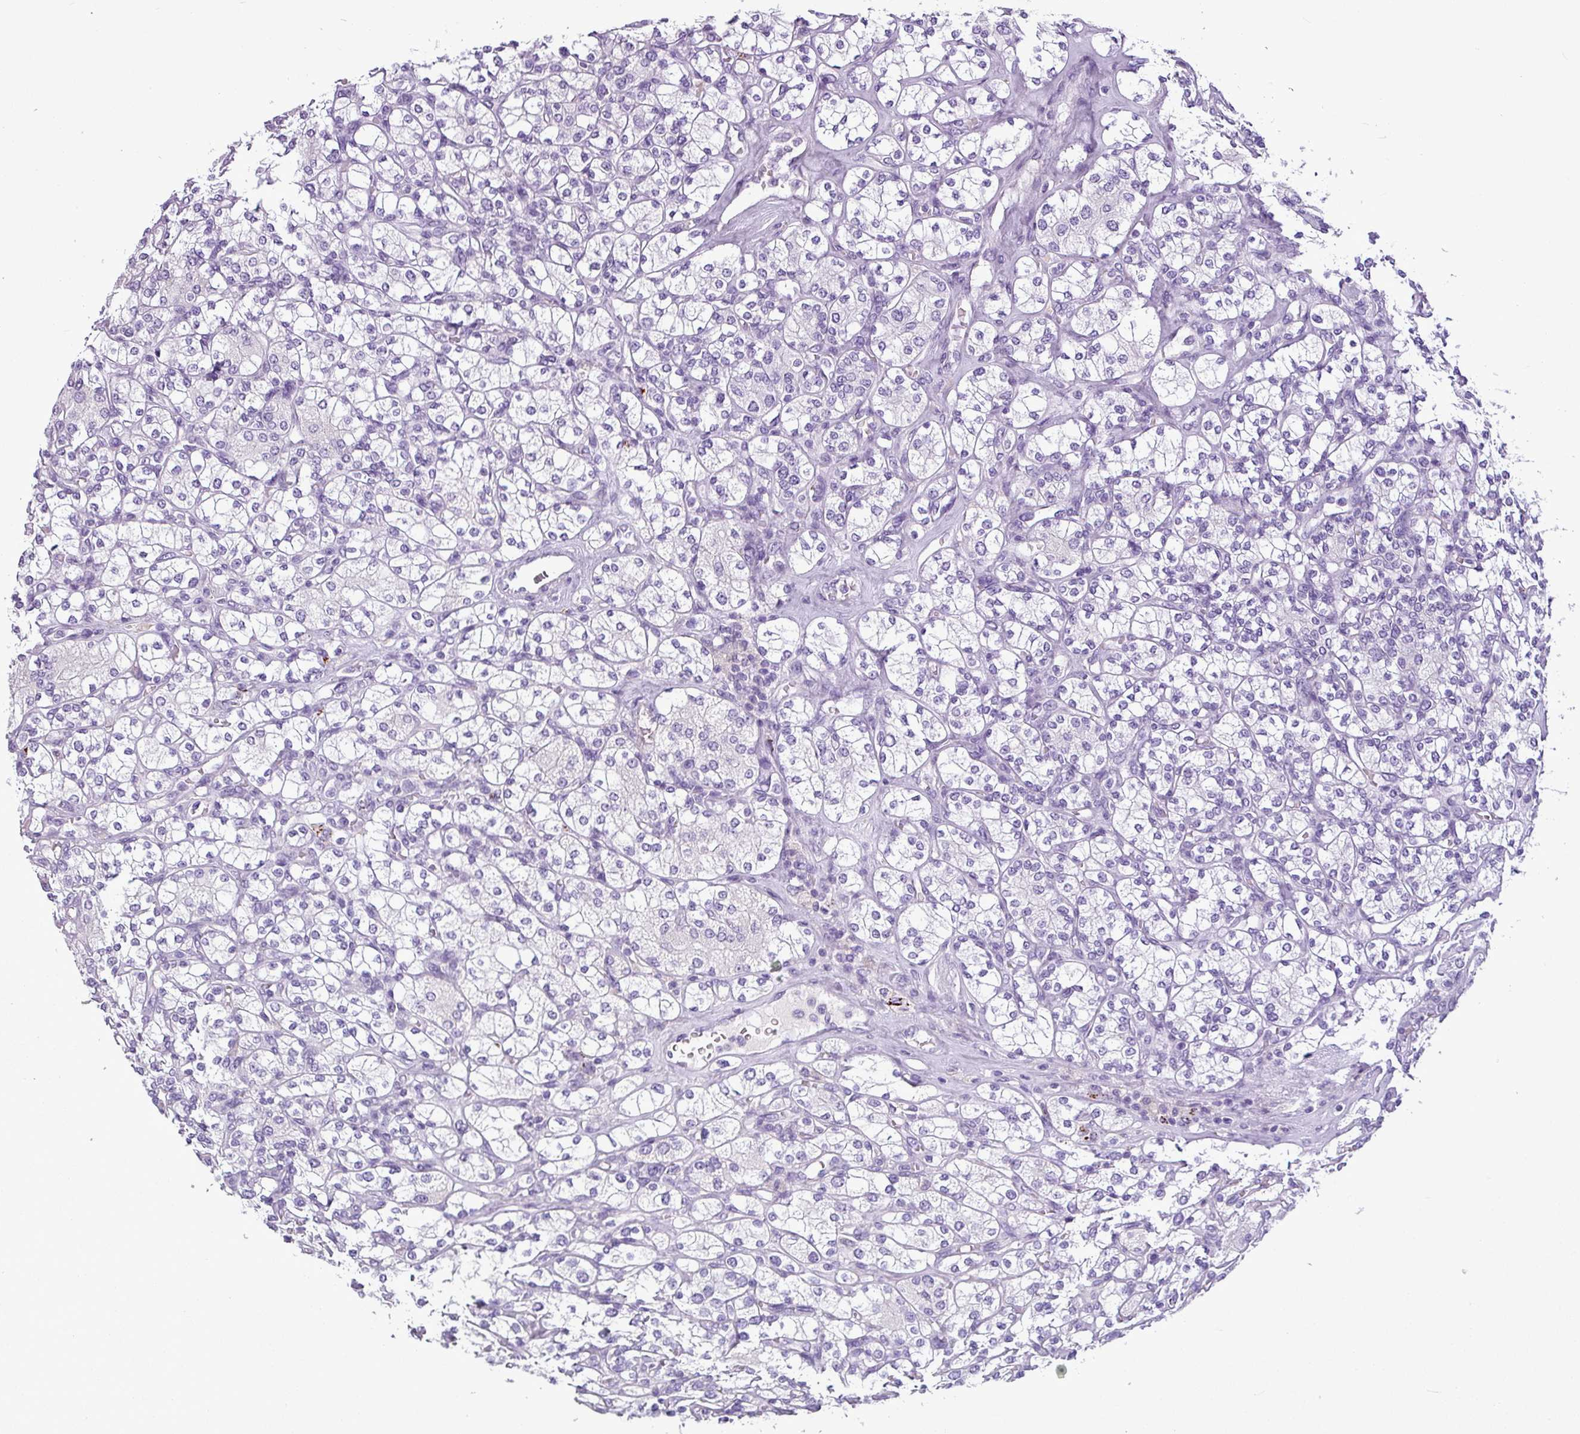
{"staining": {"intensity": "negative", "quantity": "none", "location": "none"}, "tissue": "renal cancer", "cell_type": "Tumor cells", "image_type": "cancer", "snomed": [{"axis": "morphology", "description": "Adenocarcinoma, NOS"}, {"axis": "topography", "description": "Kidney"}], "caption": "This photomicrograph is of renal cancer stained with IHC to label a protein in brown with the nuclei are counter-stained blue. There is no staining in tumor cells.", "gene": "IL17A", "patient": {"sex": "male", "age": 77}}